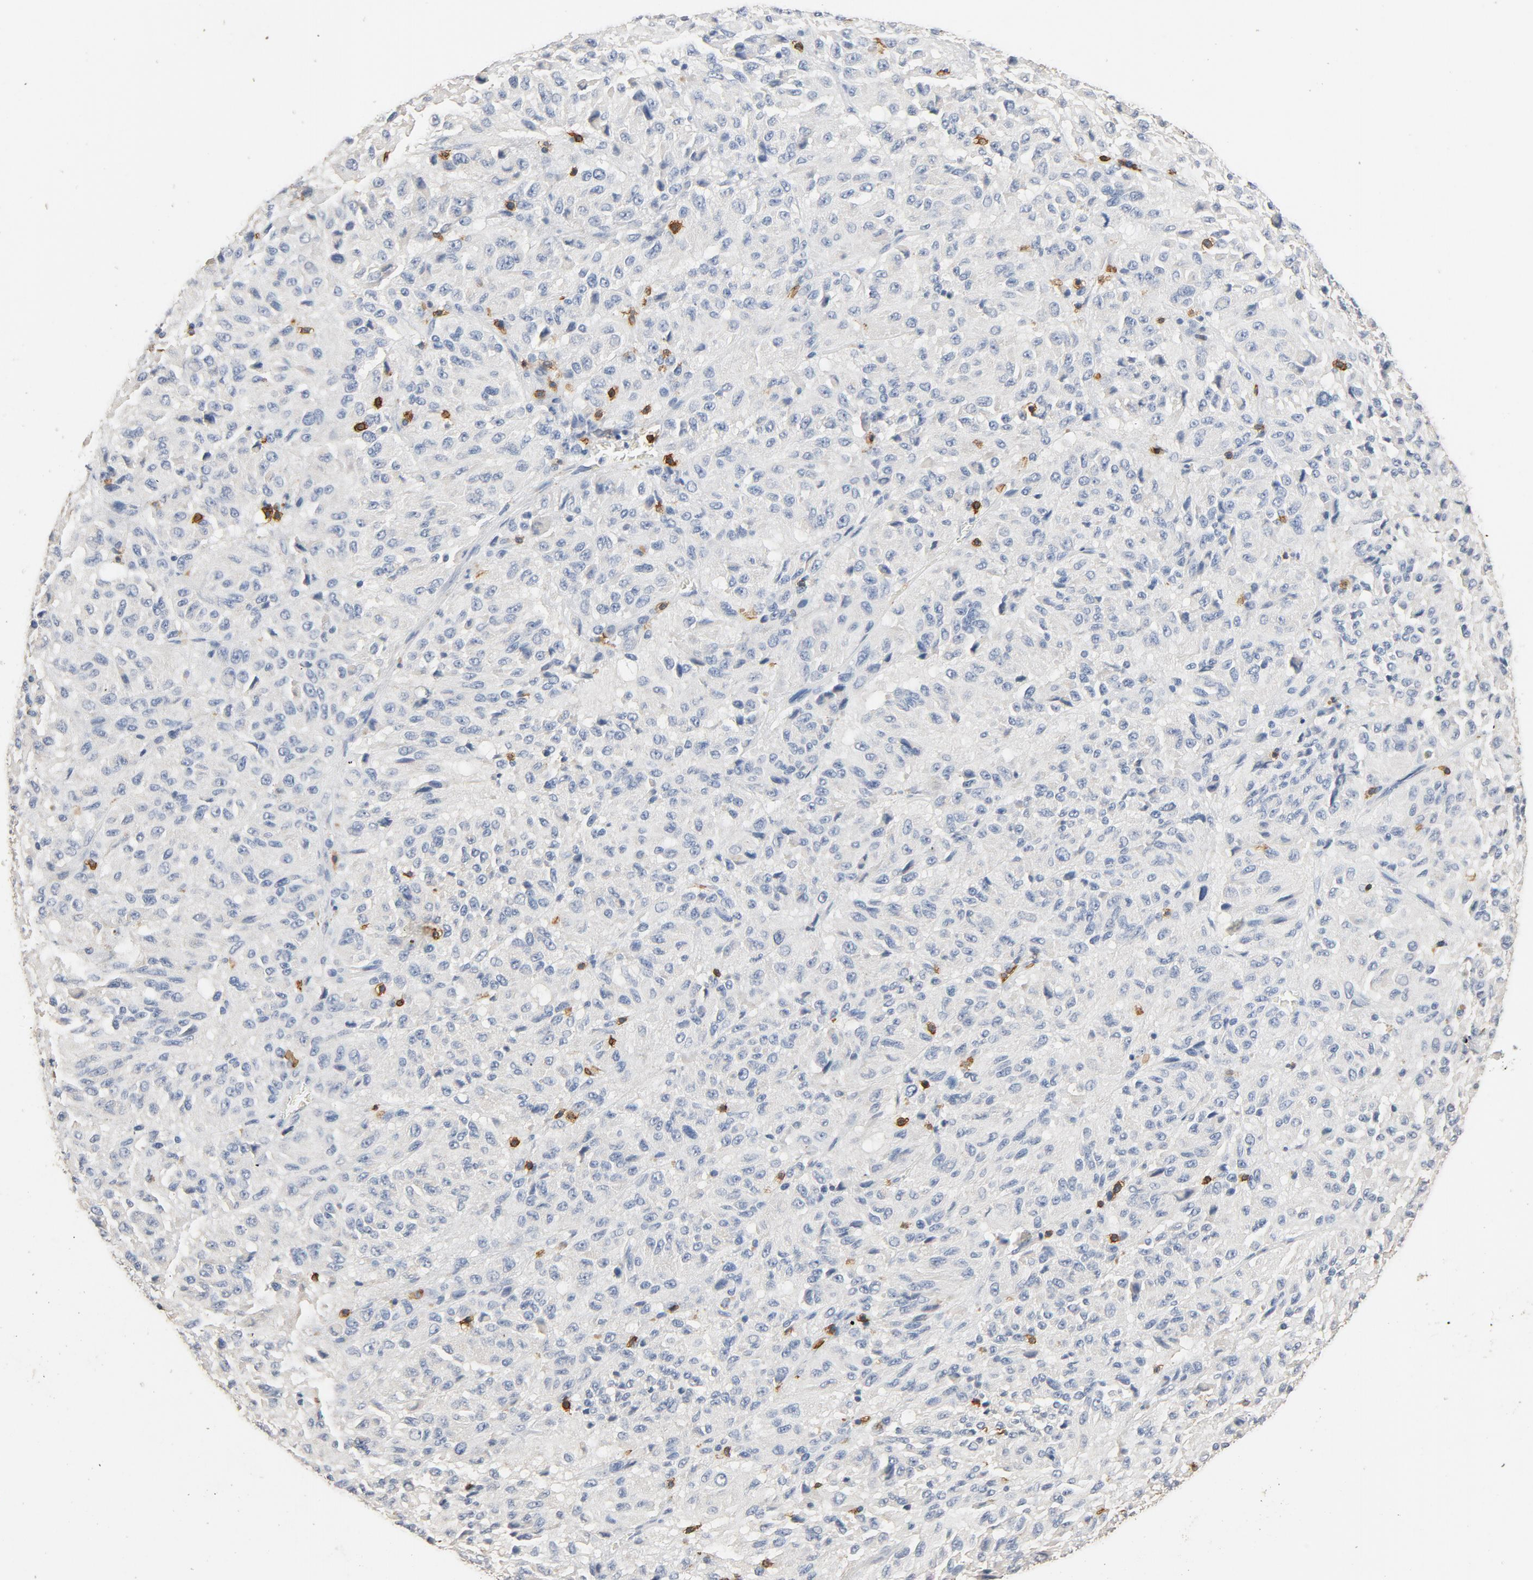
{"staining": {"intensity": "negative", "quantity": "none", "location": "none"}, "tissue": "melanoma", "cell_type": "Tumor cells", "image_type": "cancer", "snomed": [{"axis": "morphology", "description": "Malignant melanoma, Metastatic site"}, {"axis": "topography", "description": "Lung"}], "caption": "This is an immunohistochemistry image of human melanoma. There is no positivity in tumor cells.", "gene": "CD247", "patient": {"sex": "male", "age": 64}}